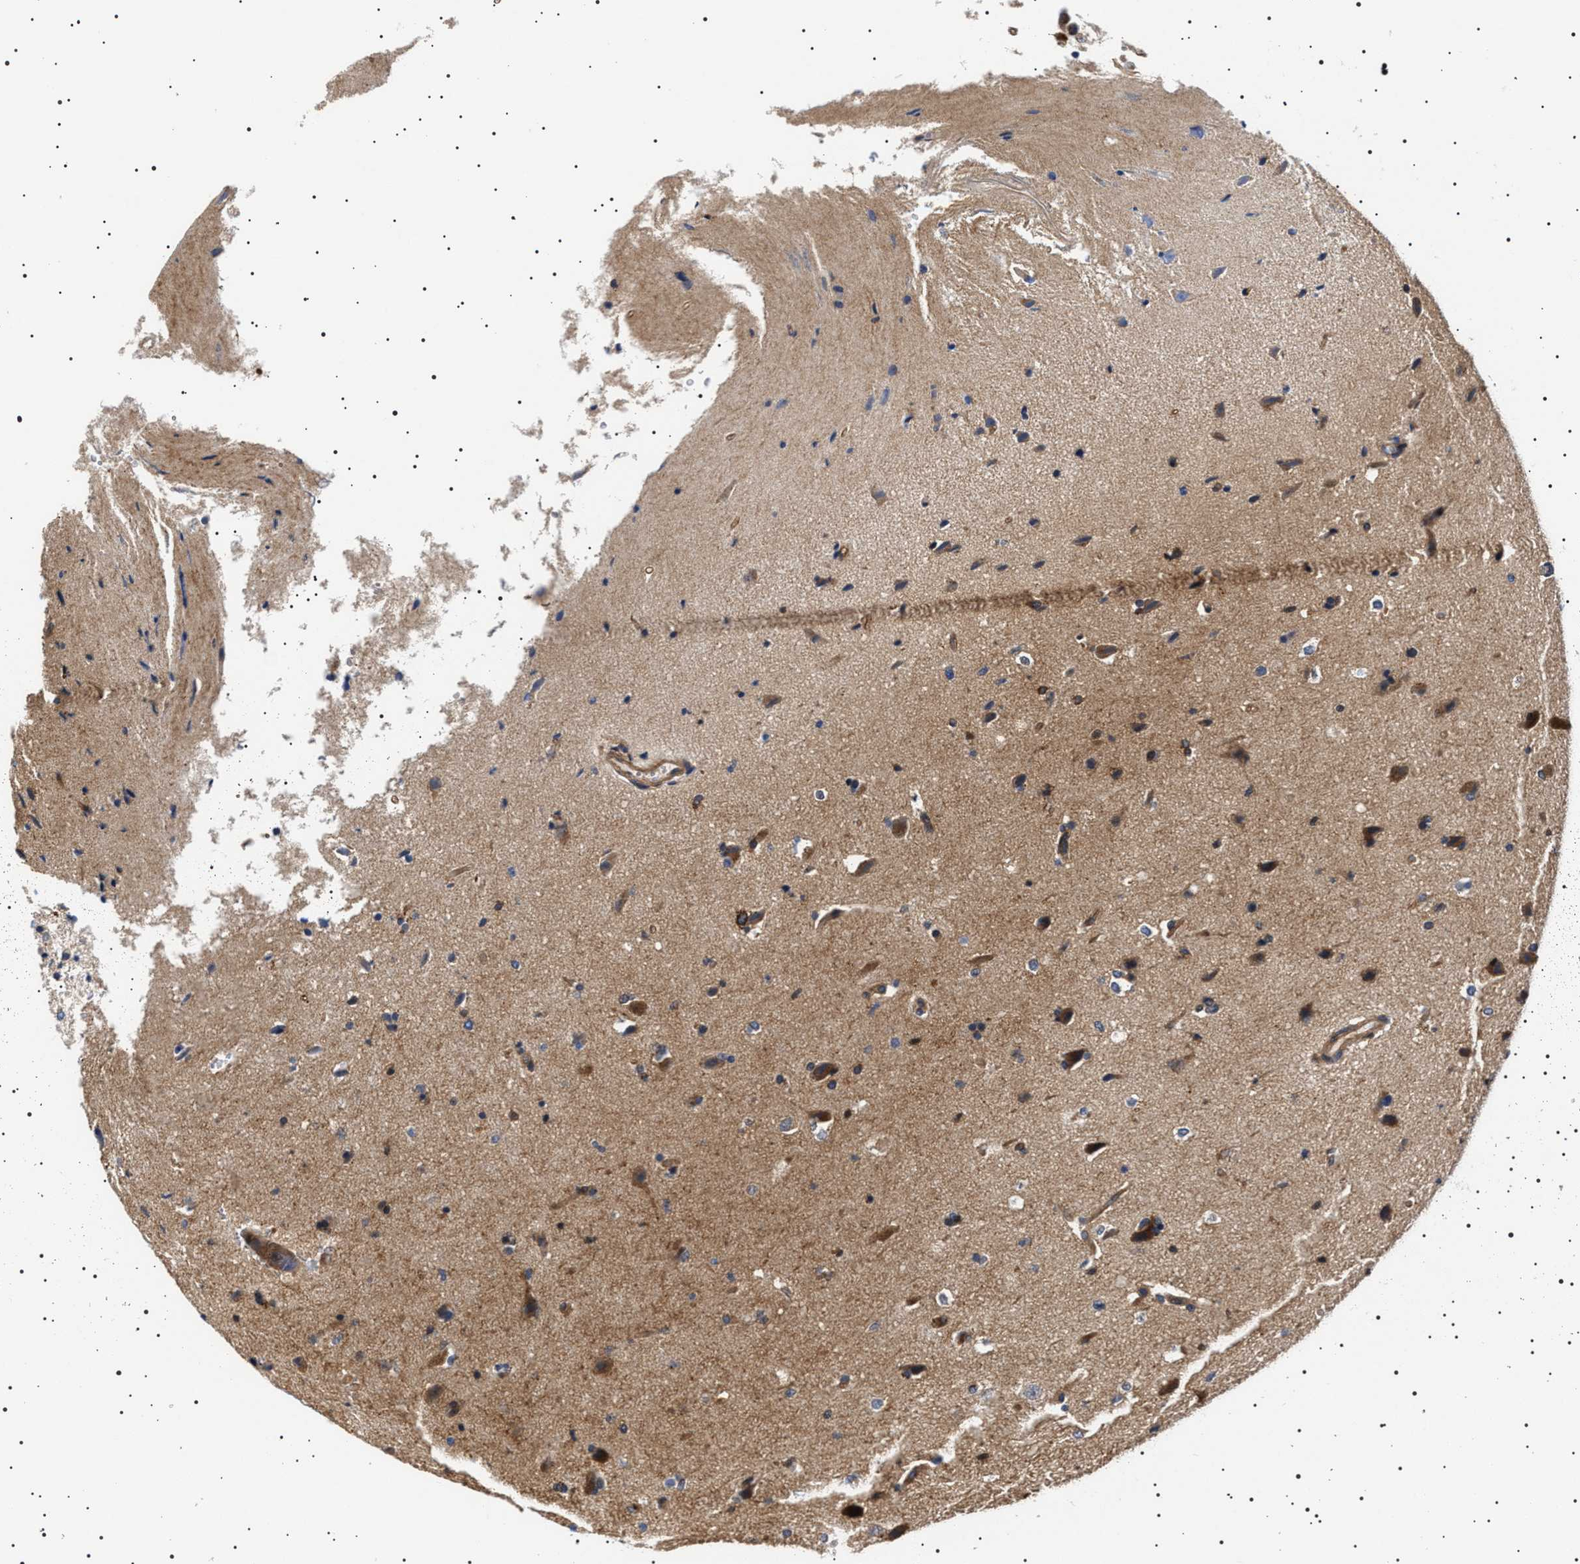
{"staining": {"intensity": "moderate", "quantity": "25%-75%", "location": "cytoplasmic/membranous"}, "tissue": "glioma", "cell_type": "Tumor cells", "image_type": "cancer", "snomed": [{"axis": "morphology", "description": "Glioma, malignant, Low grade"}, {"axis": "topography", "description": "Brain"}], "caption": "Immunohistochemistry micrograph of neoplastic tissue: glioma stained using IHC shows medium levels of moderate protein expression localized specifically in the cytoplasmic/membranous of tumor cells, appearing as a cytoplasmic/membranous brown color.", "gene": "SLC4A7", "patient": {"sex": "female", "age": 37}}